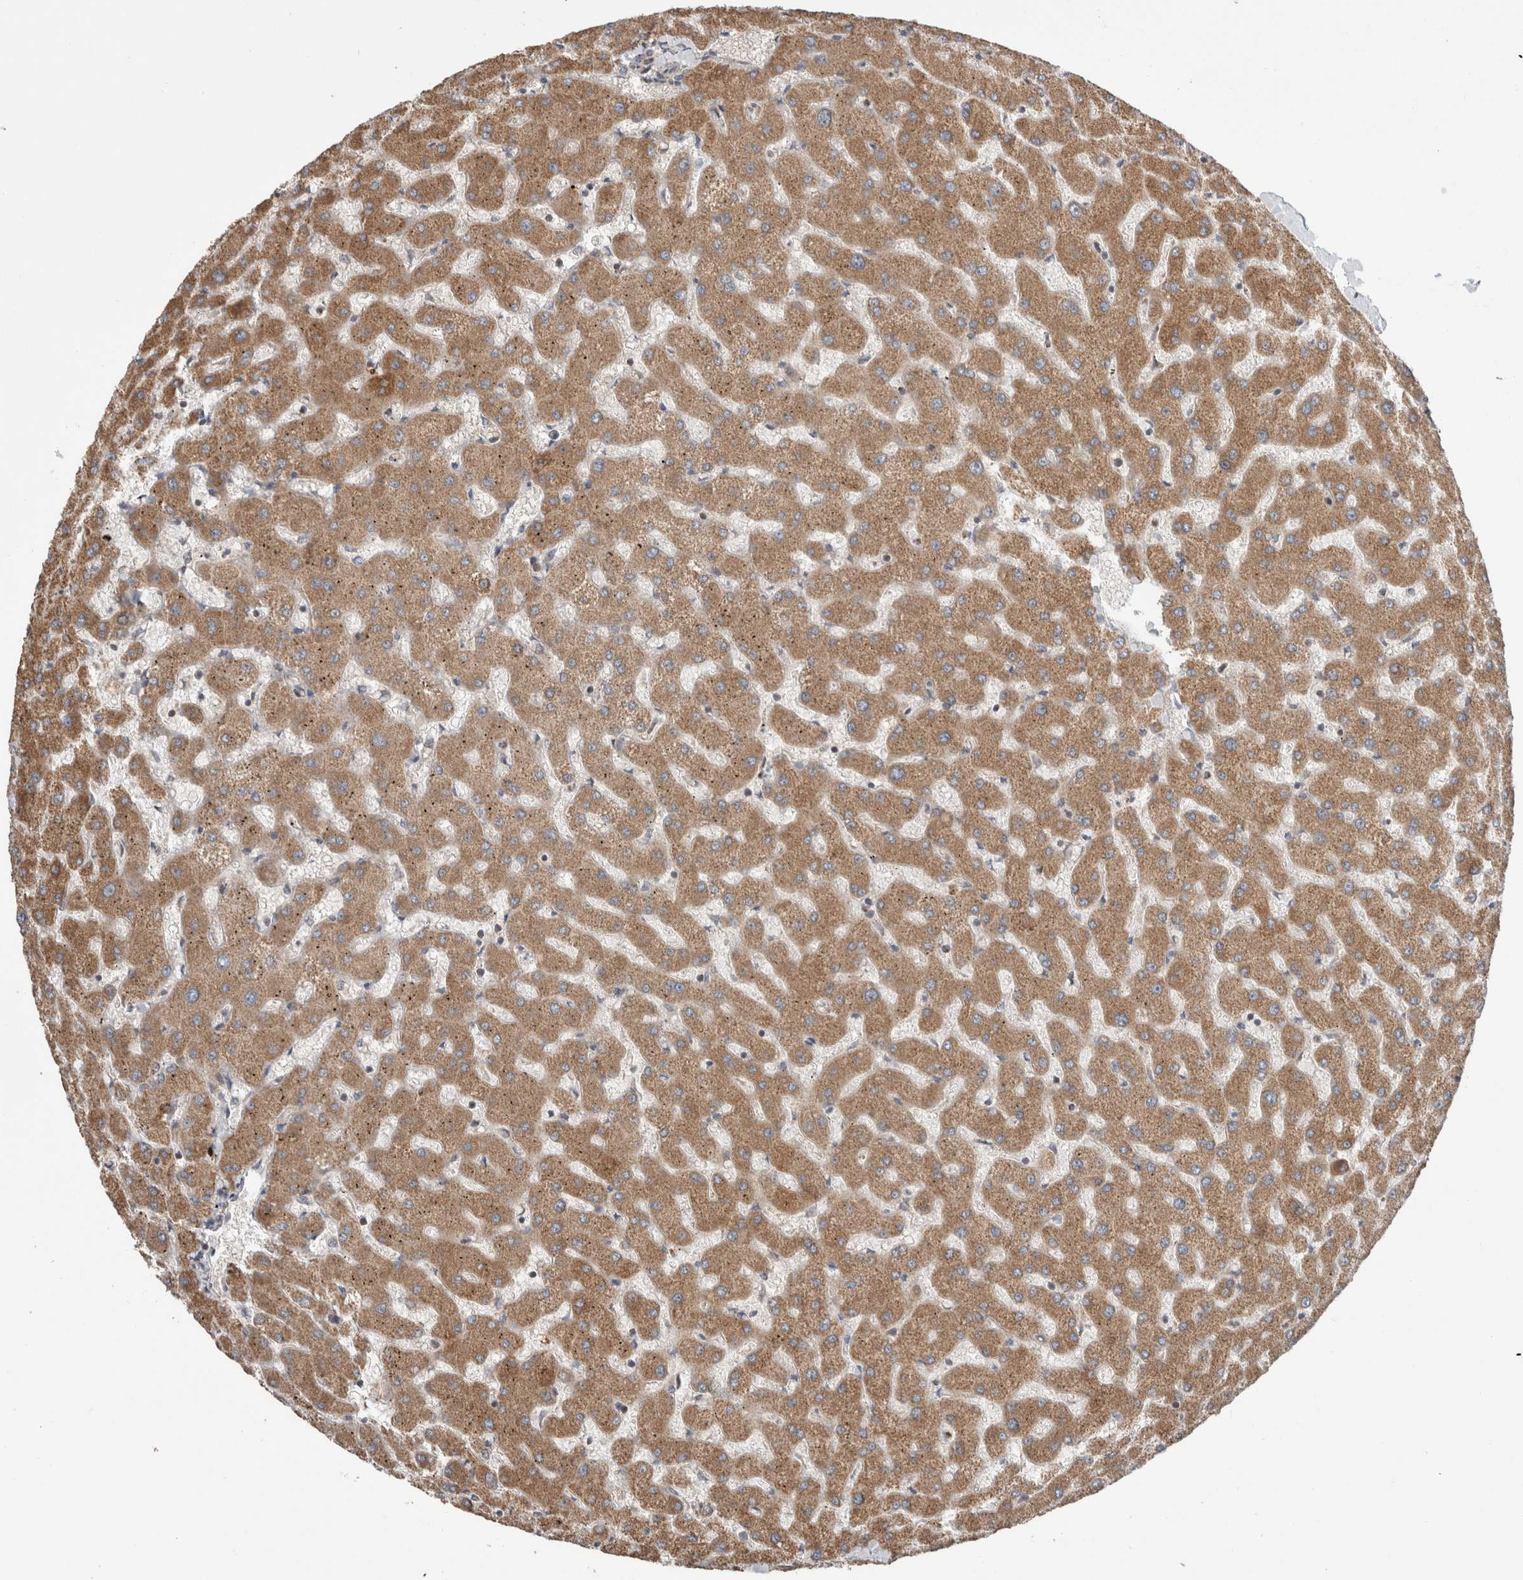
{"staining": {"intensity": "weak", "quantity": "25%-75%", "location": "cytoplasmic/membranous"}, "tissue": "liver", "cell_type": "Cholangiocytes", "image_type": "normal", "snomed": [{"axis": "morphology", "description": "Normal tissue, NOS"}, {"axis": "topography", "description": "Liver"}], "caption": "Human liver stained for a protein (brown) reveals weak cytoplasmic/membranous positive expression in approximately 25%-75% of cholangiocytes.", "gene": "TRIM5", "patient": {"sex": "female", "age": 63}}